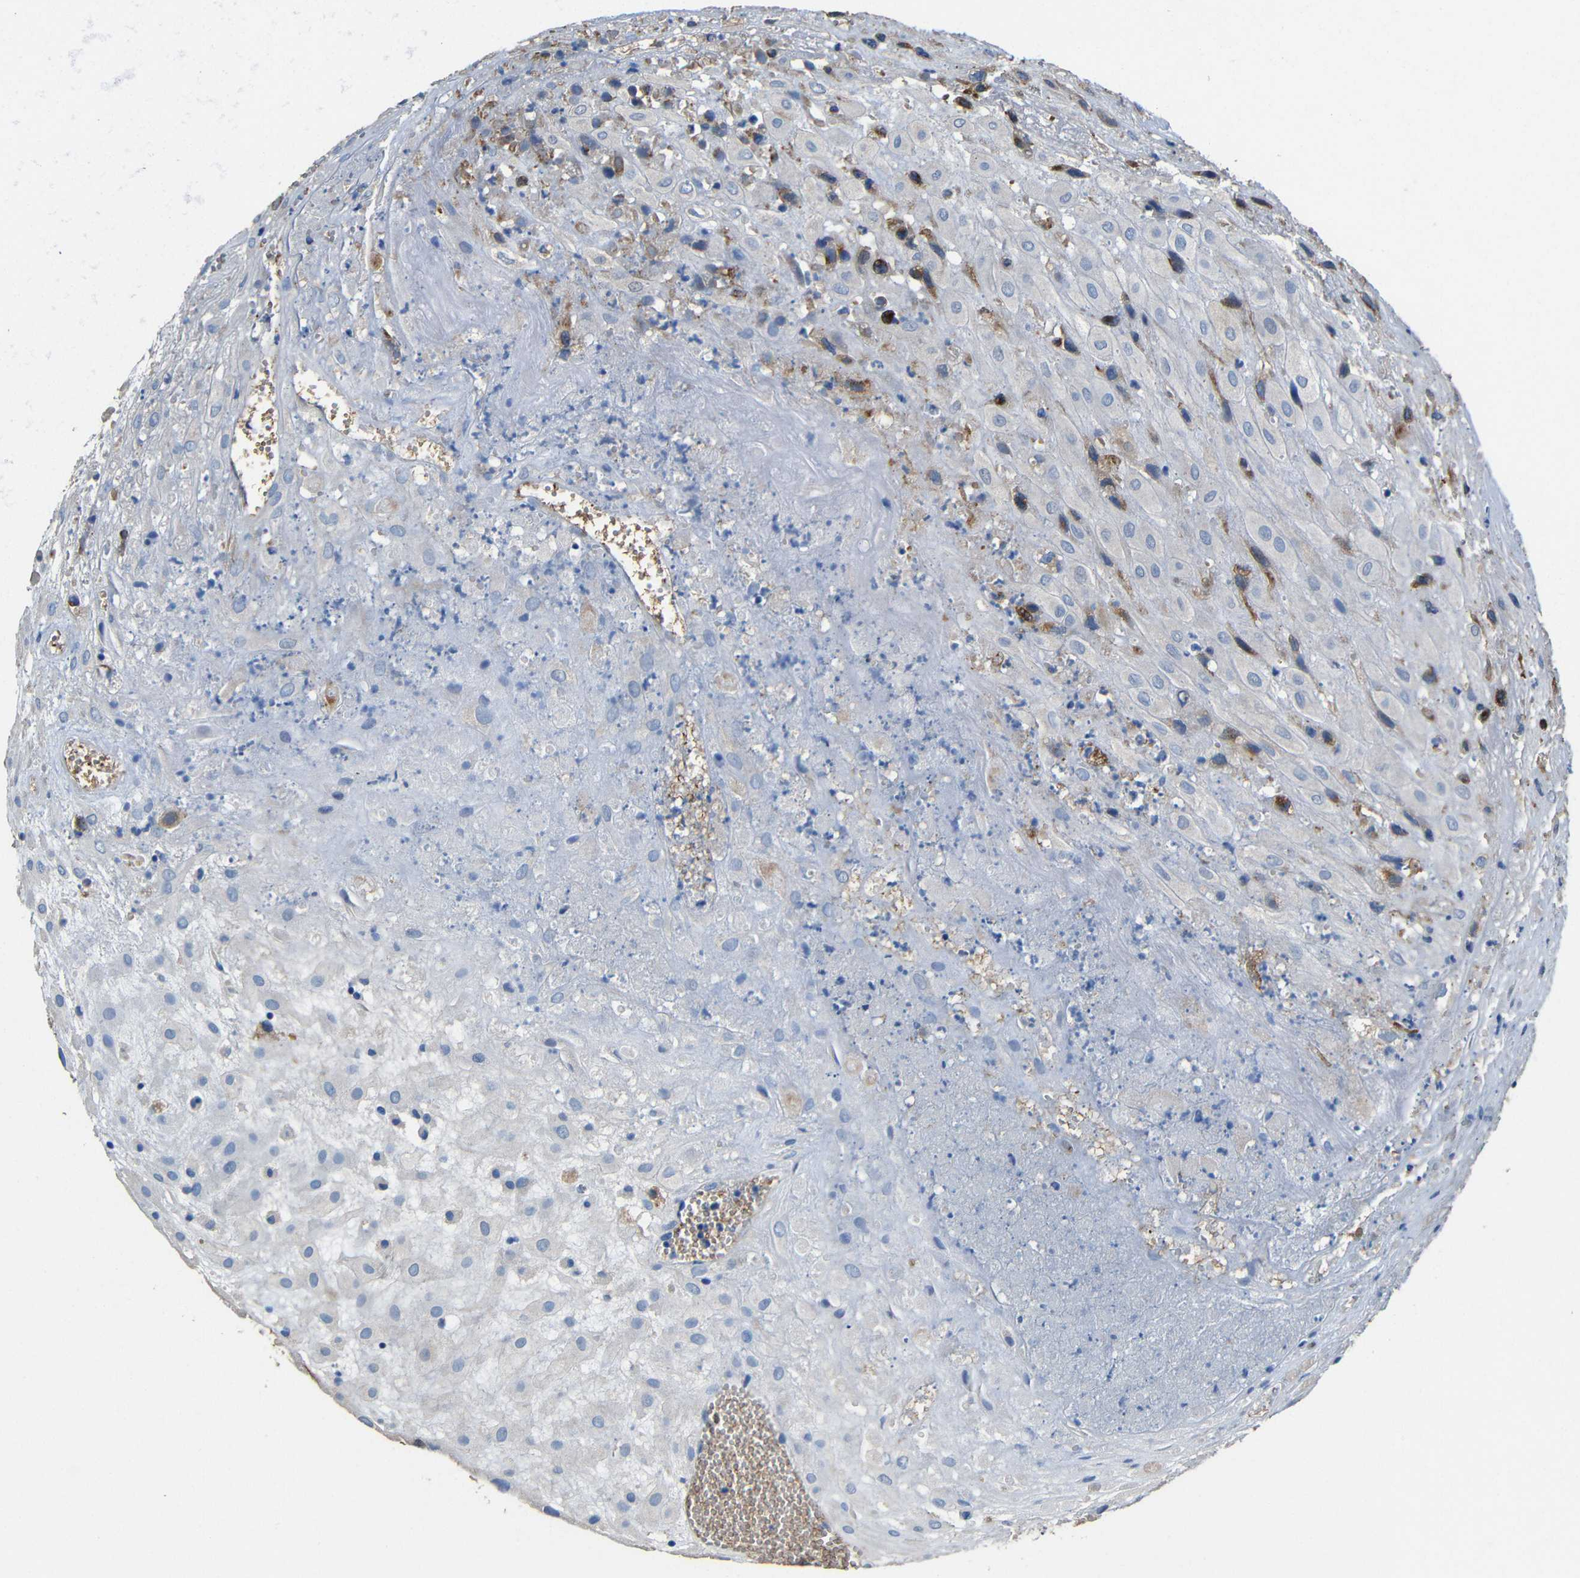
{"staining": {"intensity": "moderate", "quantity": "<25%", "location": "cytoplasmic/membranous"}, "tissue": "placenta", "cell_type": "Decidual cells", "image_type": "normal", "snomed": [{"axis": "morphology", "description": "Normal tissue, NOS"}, {"axis": "topography", "description": "Placenta"}], "caption": "DAB (3,3'-diaminobenzidine) immunohistochemical staining of unremarkable placenta displays moderate cytoplasmic/membranous protein staining in approximately <25% of decidual cells.", "gene": "ACKR2", "patient": {"sex": "female", "age": 18}}